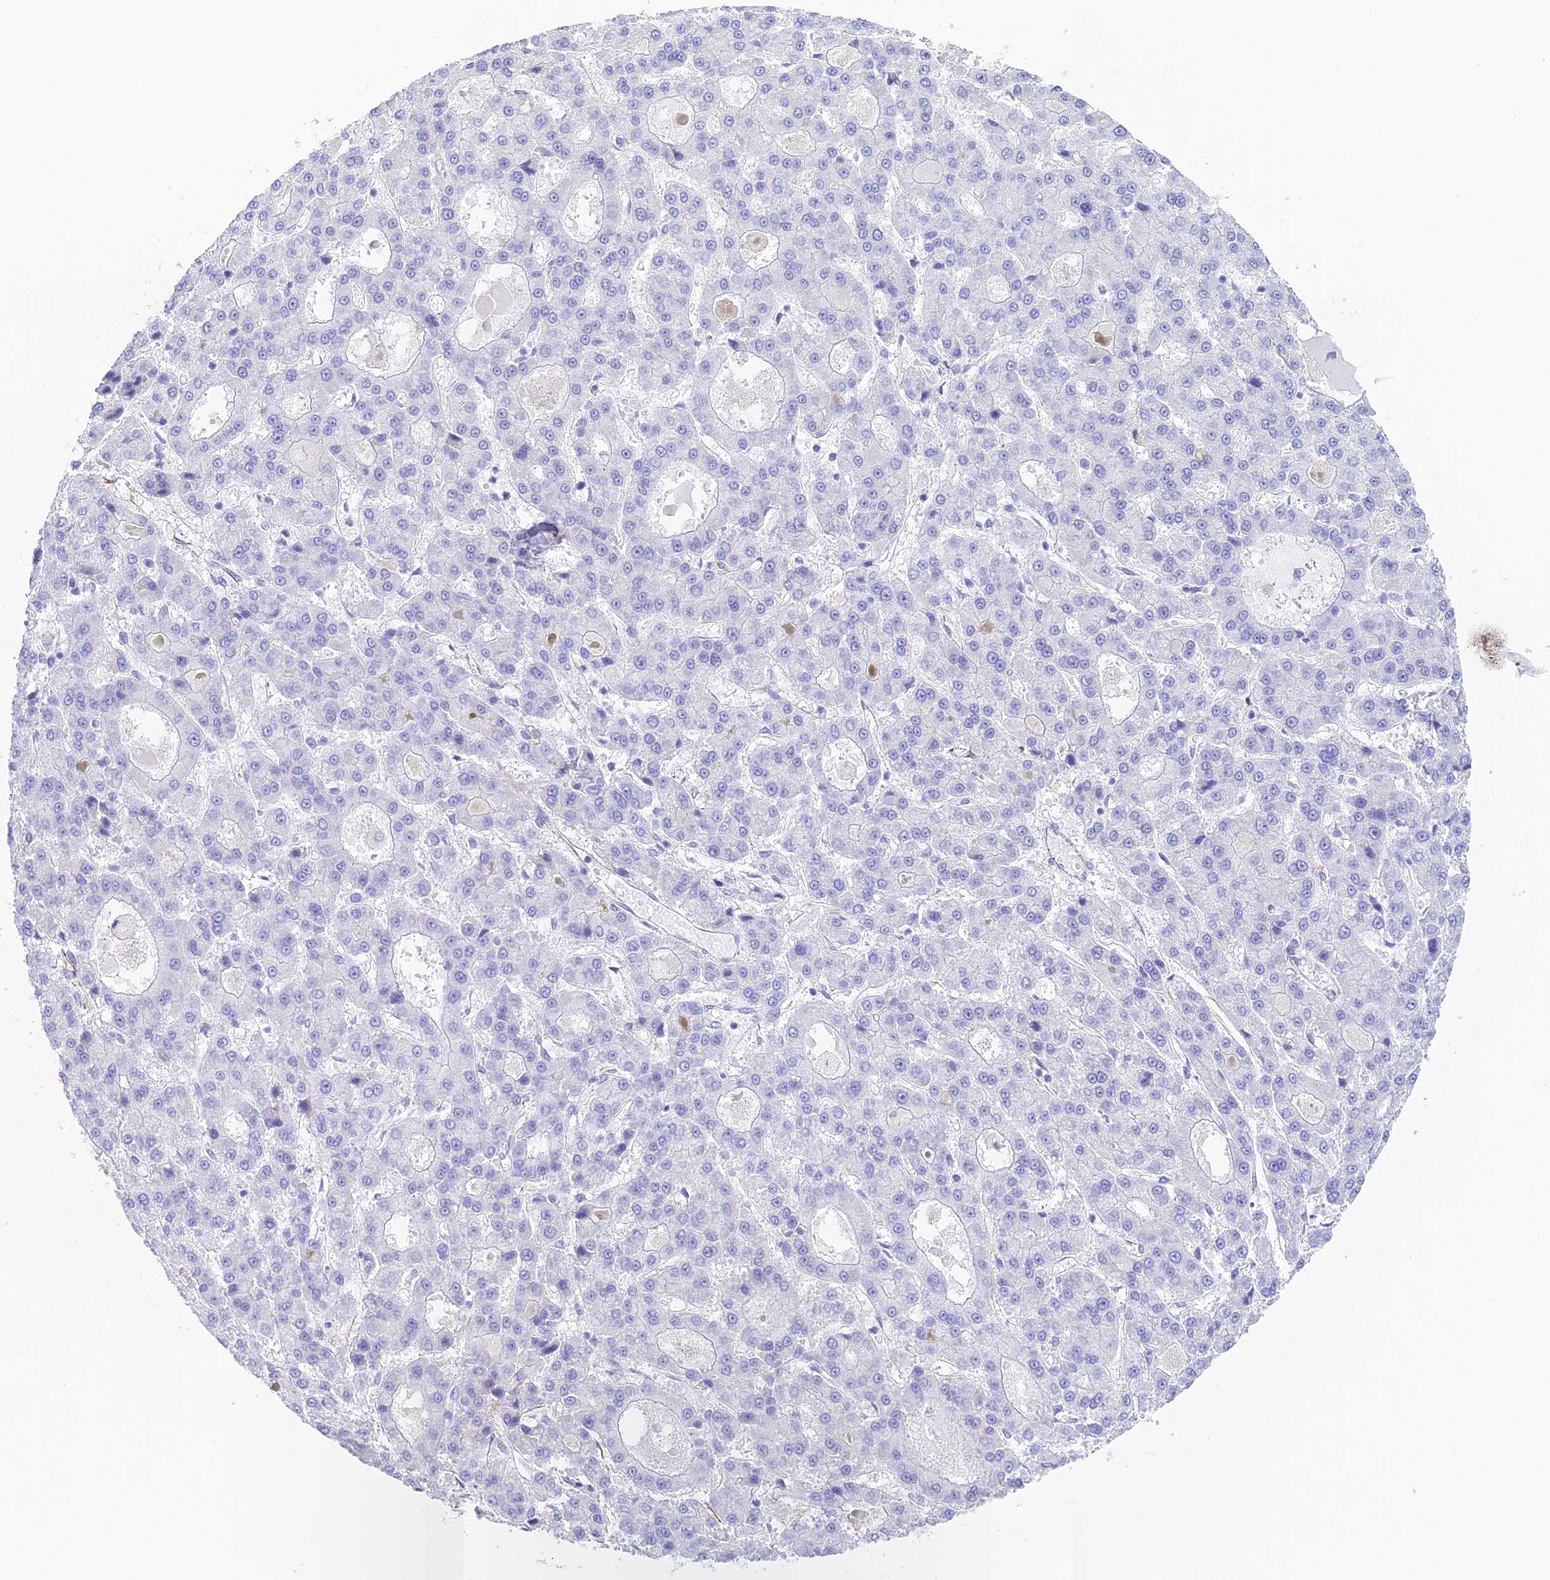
{"staining": {"intensity": "negative", "quantity": "none", "location": "none"}, "tissue": "liver cancer", "cell_type": "Tumor cells", "image_type": "cancer", "snomed": [{"axis": "morphology", "description": "Carcinoma, Hepatocellular, NOS"}, {"axis": "topography", "description": "Liver"}], "caption": "This is an immunohistochemistry (IHC) photomicrograph of human liver hepatocellular carcinoma. There is no expression in tumor cells.", "gene": "ZNF652", "patient": {"sex": "male", "age": 70}}